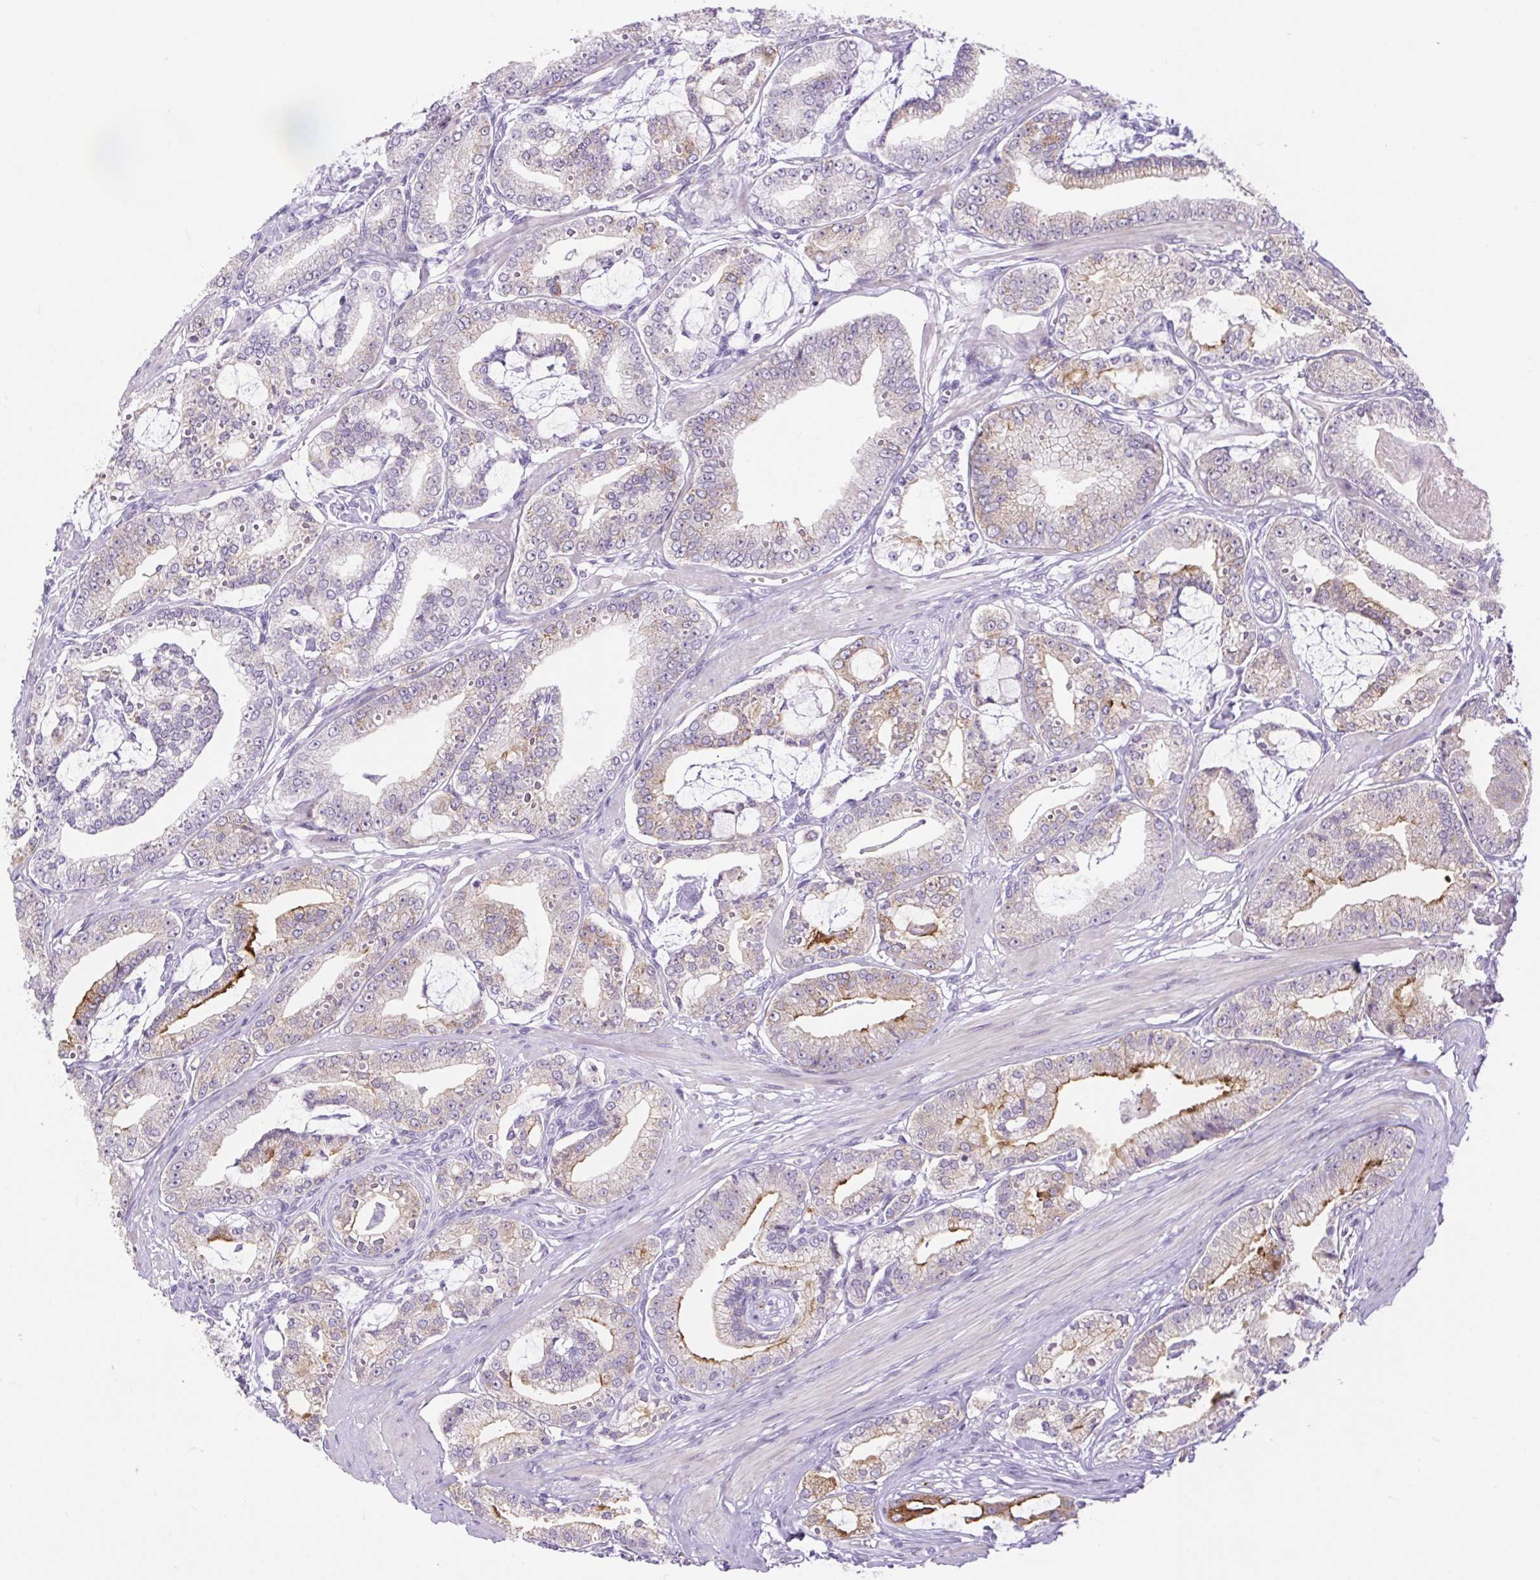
{"staining": {"intensity": "strong", "quantity": "<25%", "location": "cytoplasmic/membranous"}, "tissue": "prostate cancer", "cell_type": "Tumor cells", "image_type": "cancer", "snomed": [{"axis": "morphology", "description": "Adenocarcinoma, High grade"}, {"axis": "topography", "description": "Prostate"}], "caption": "Immunohistochemical staining of human prostate adenocarcinoma (high-grade) reveals medium levels of strong cytoplasmic/membranous protein positivity in approximately <25% of tumor cells. (DAB = brown stain, brightfield microscopy at high magnification).", "gene": "BCAS1", "patient": {"sex": "male", "age": 71}}